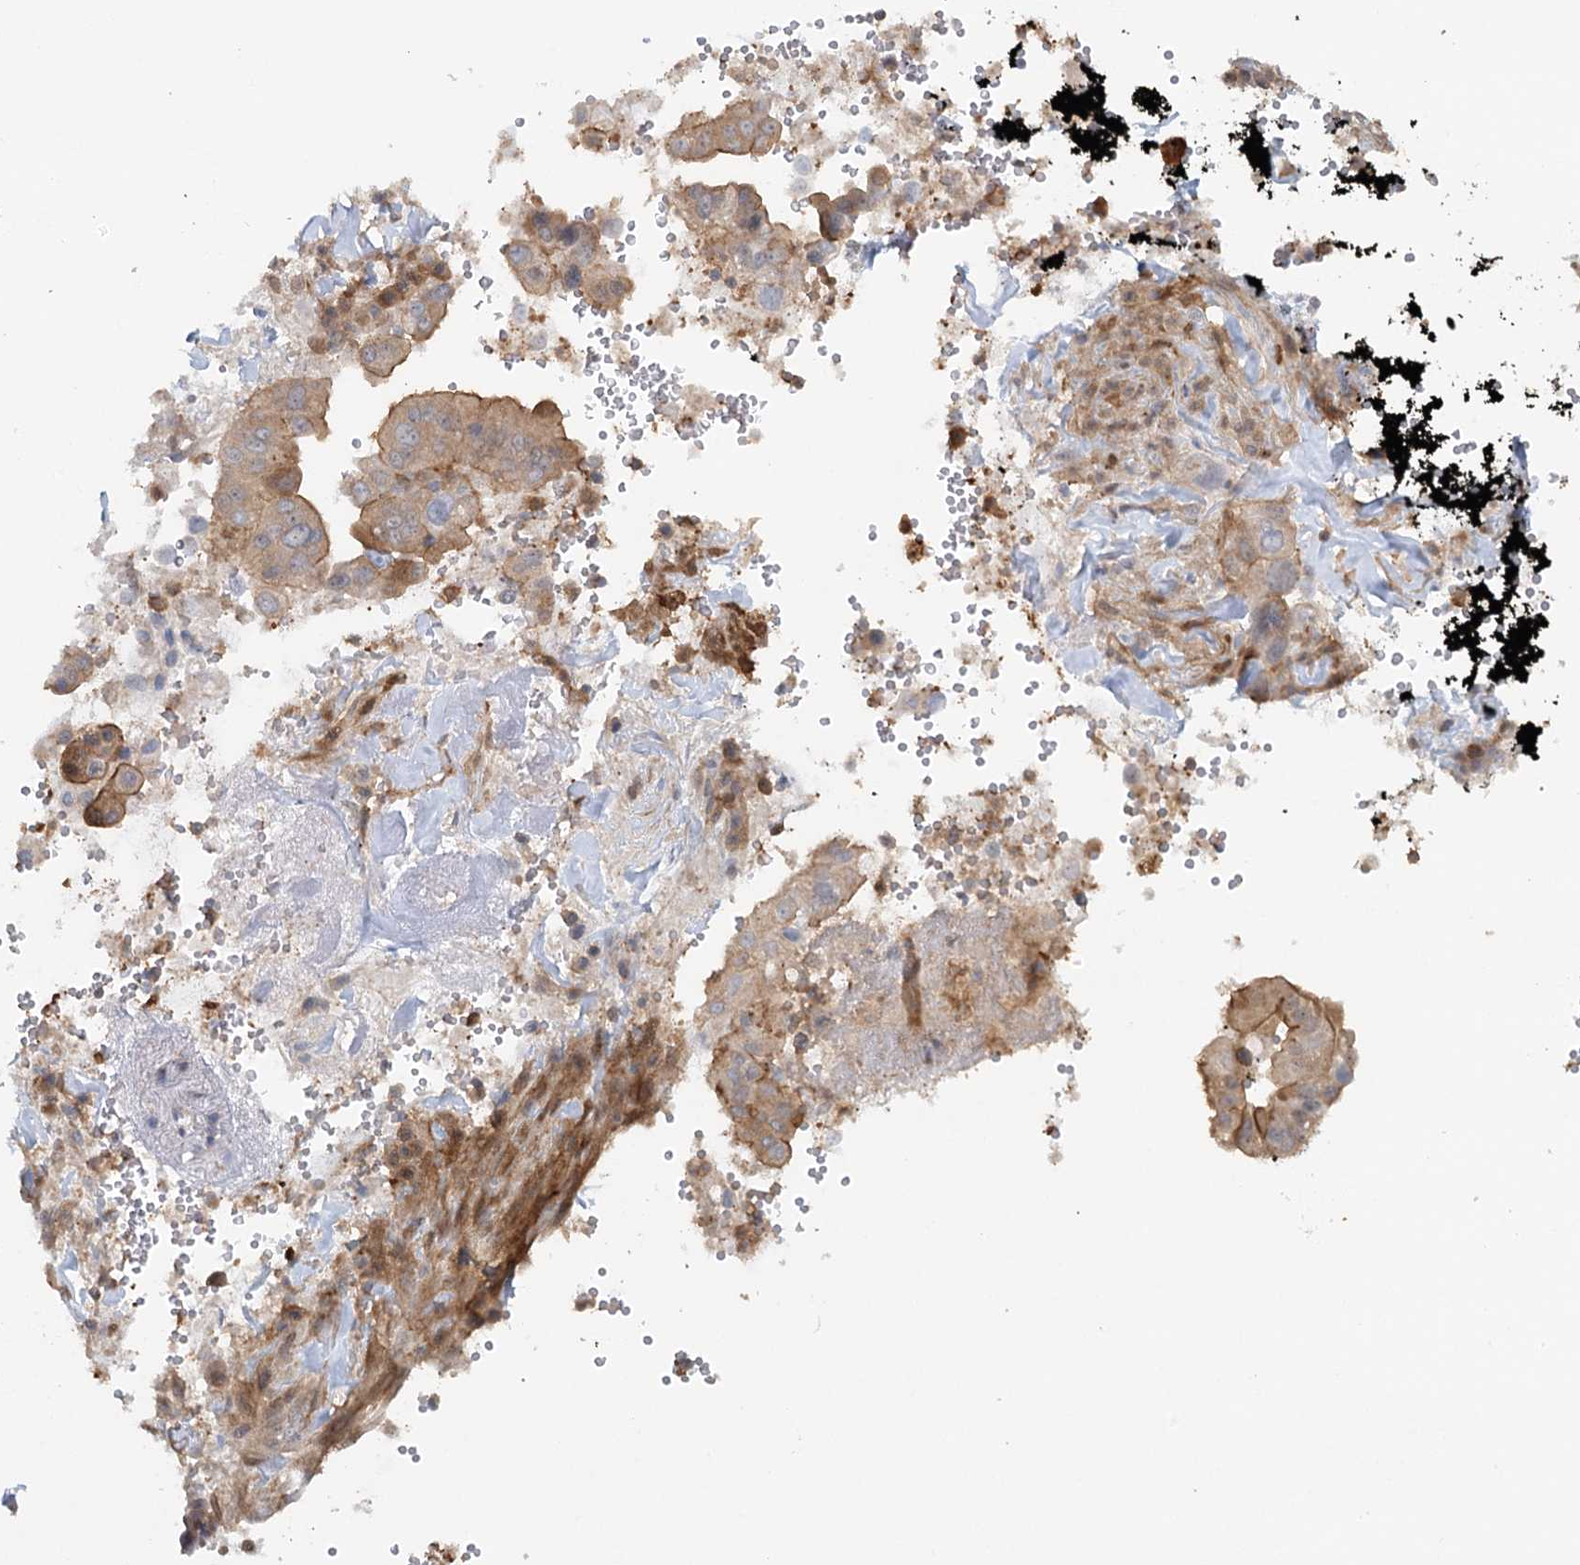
{"staining": {"intensity": "moderate", "quantity": "<25%", "location": "cytoplasmic/membranous"}, "tissue": "pancreatic cancer", "cell_type": "Tumor cells", "image_type": "cancer", "snomed": [{"axis": "morphology", "description": "Inflammation, NOS"}, {"axis": "morphology", "description": "Adenocarcinoma, NOS"}, {"axis": "topography", "description": "Pancreas"}], "caption": "Moderate cytoplasmic/membranous protein positivity is seen in approximately <25% of tumor cells in pancreatic cancer. (DAB (3,3'-diaminobenzidine) = brown stain, brightfield microscopy at high magnification).", "gene": "GBE1", "patient": {"sex": "female", "age": 56}}